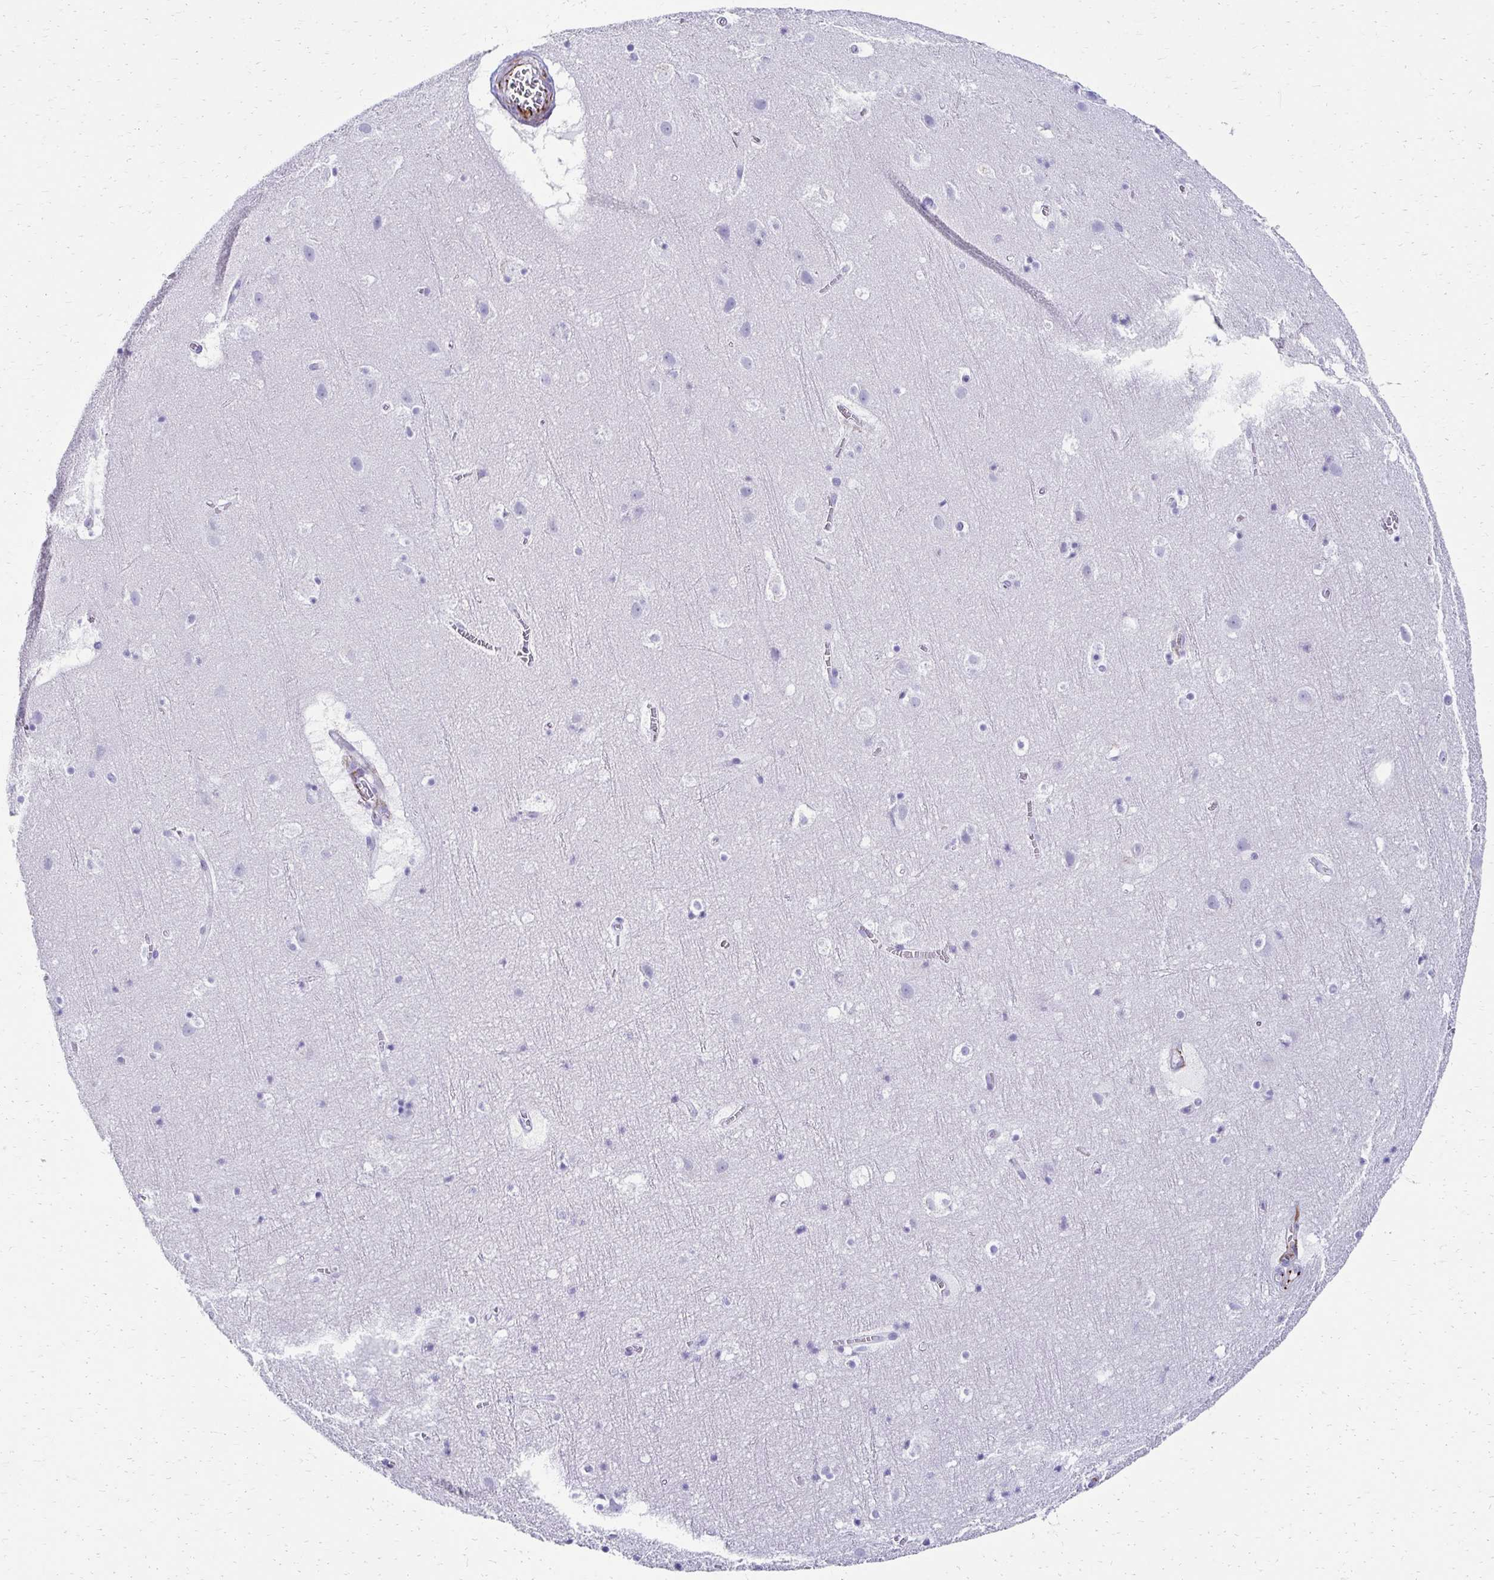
{"staining": {"intensity": "moderate", "quantity": "<25%", "location": "cytoplasmic/membranous"}, "tissue": "cerebral cortex", "cell_type": "Endothelial cells", "image_type": "normal", "snomed": [{"axis": "morphology", "description": "Normal tissue, NOS"}, {"axis": "topography", "description": "Cerebral cortex"}], "caption": "The immunohistochemical stain labels moderate cytoplasmic/membranous positivity in endothelial cells of normal cerebral cortex.", "gene": "TMEM54", "patient": {"sex": "female", "age": 42}}